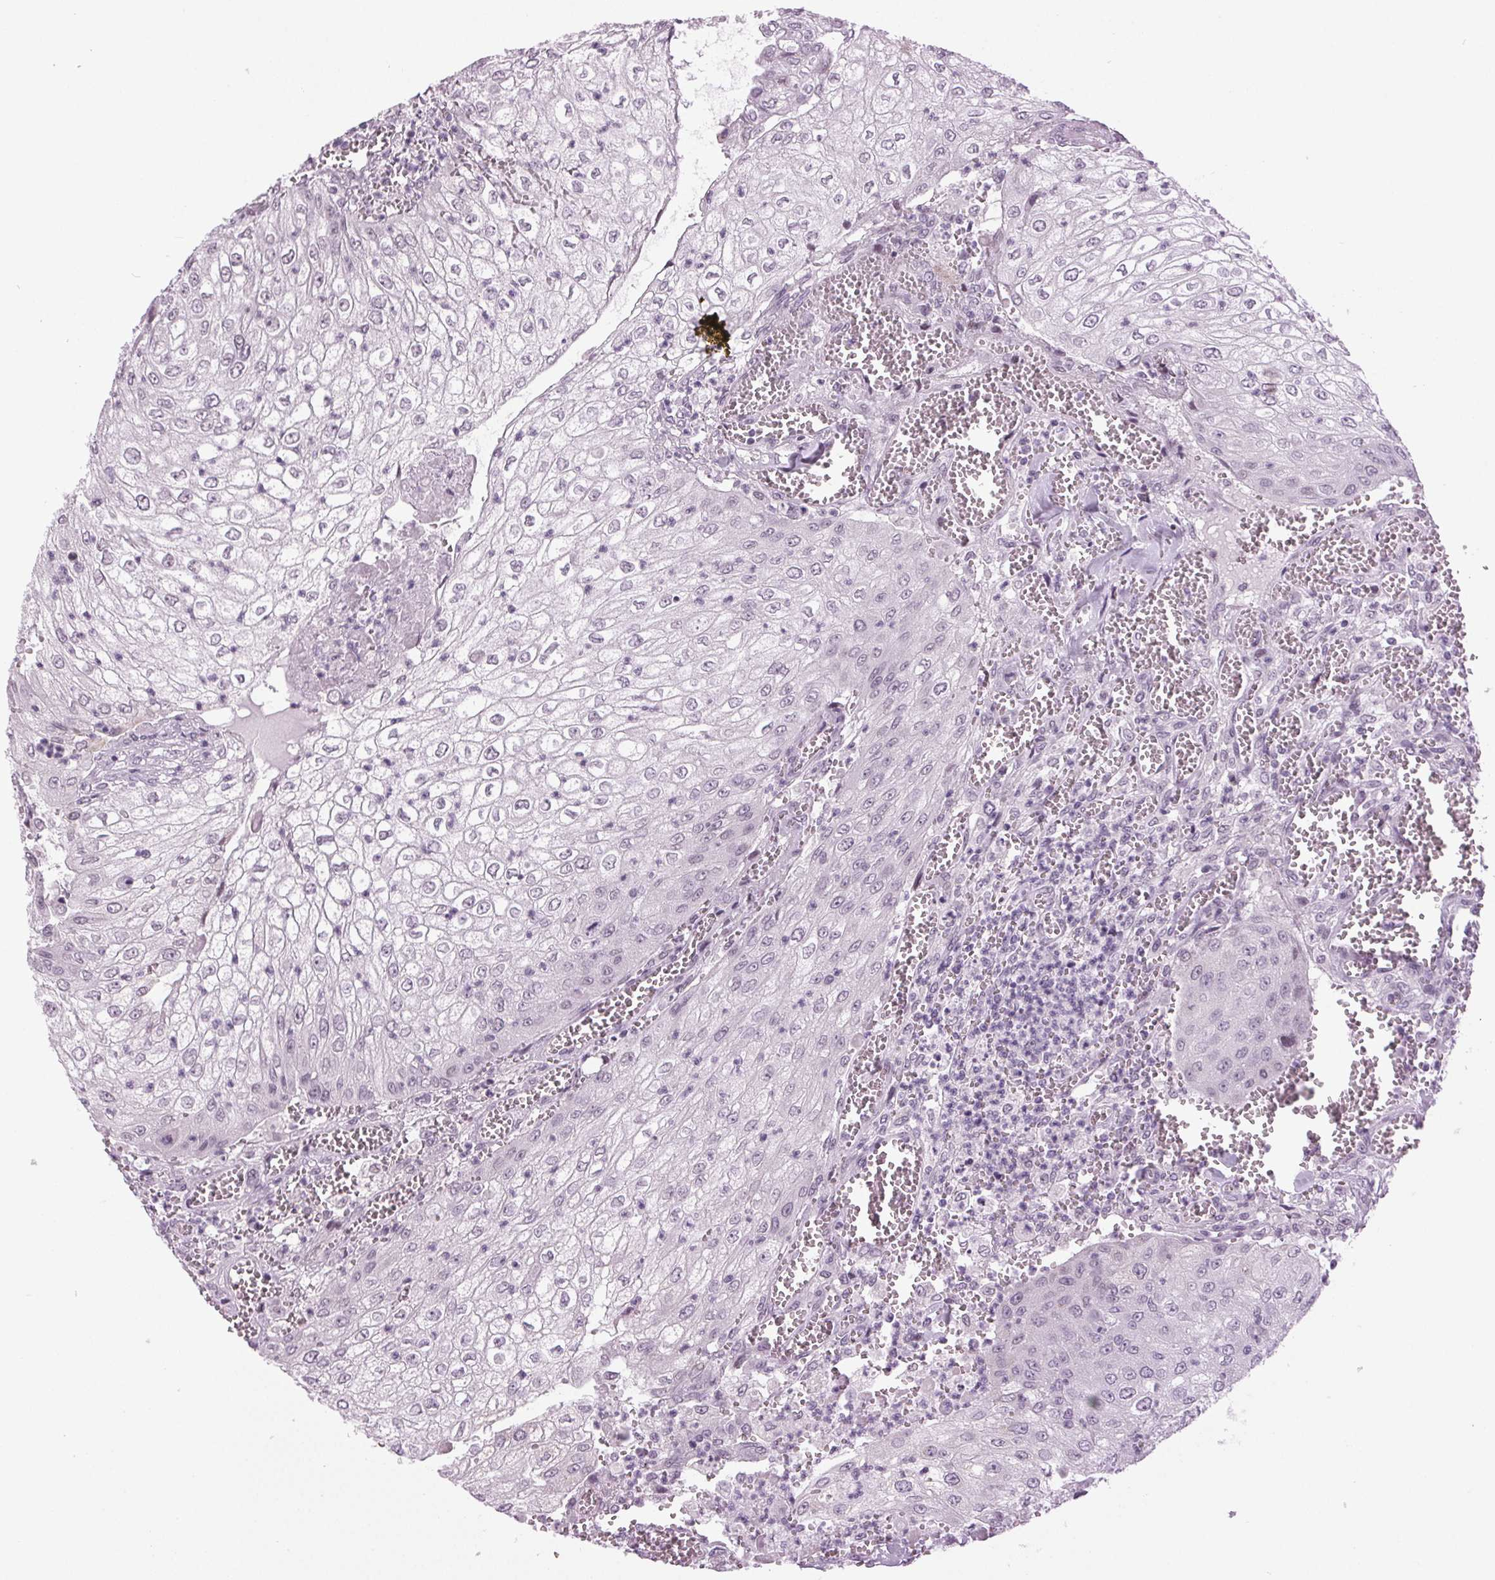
{"staining": {"intensity": "negative", "quantity": "none", "location": "none"}, "tissue": "urothelial cancer", "cell_type": "Tumor cells", "image_type": "cancer", "snomed": [{"axis": "morphology", "description": "Urothelial carcinoma, High grade"}, {"axis": "topography", "description": "Urinary bladder"}], "caption": "Image shows no protein expression in tumor cells of high-grade urothelial carcinoma tissue. (Brightfield microscopy of DAB immunohistochemistry at high magnification).", "gene": "DNAH12", "patient": {"sex": "male", "age": 62}}